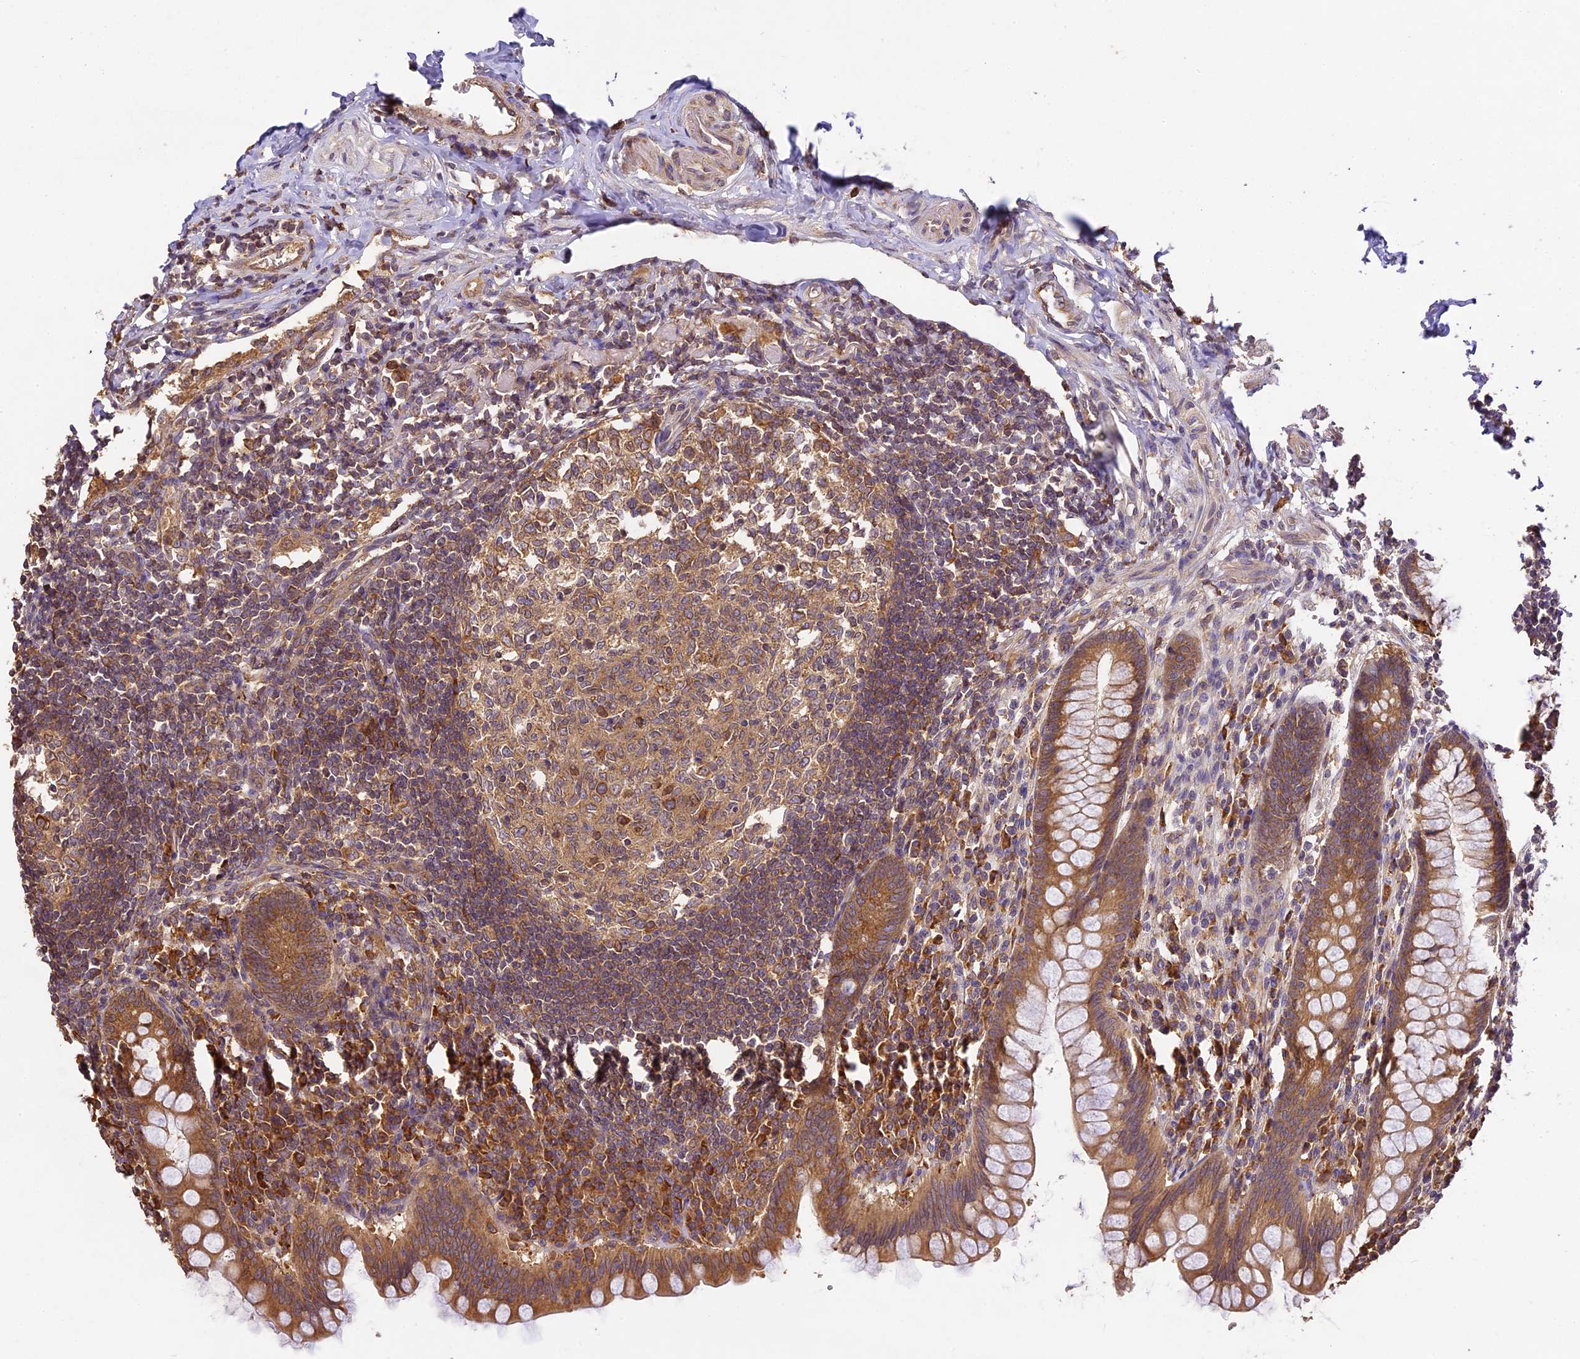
{"staining": {"intensity": "moderate", "quantity": ">75%", "location": "cytoplasmic/membranous"}, "tissue": "appendix", "cell_type": "Glandular cells", "image_type": "normal", "snomed": [{"axis": "morphology", "description": "Normal tissue, NOS"}, {"axis": "topography", "description": "Appendix"}], "caption": "Immunohistochemical staining of benign appendix displays >75% levels of moderate cytoplasmic/membranous protein staining in about >75% of glandular cells.", "gene": "BRAP", "patient": {"sex": "female", "age": 33}}